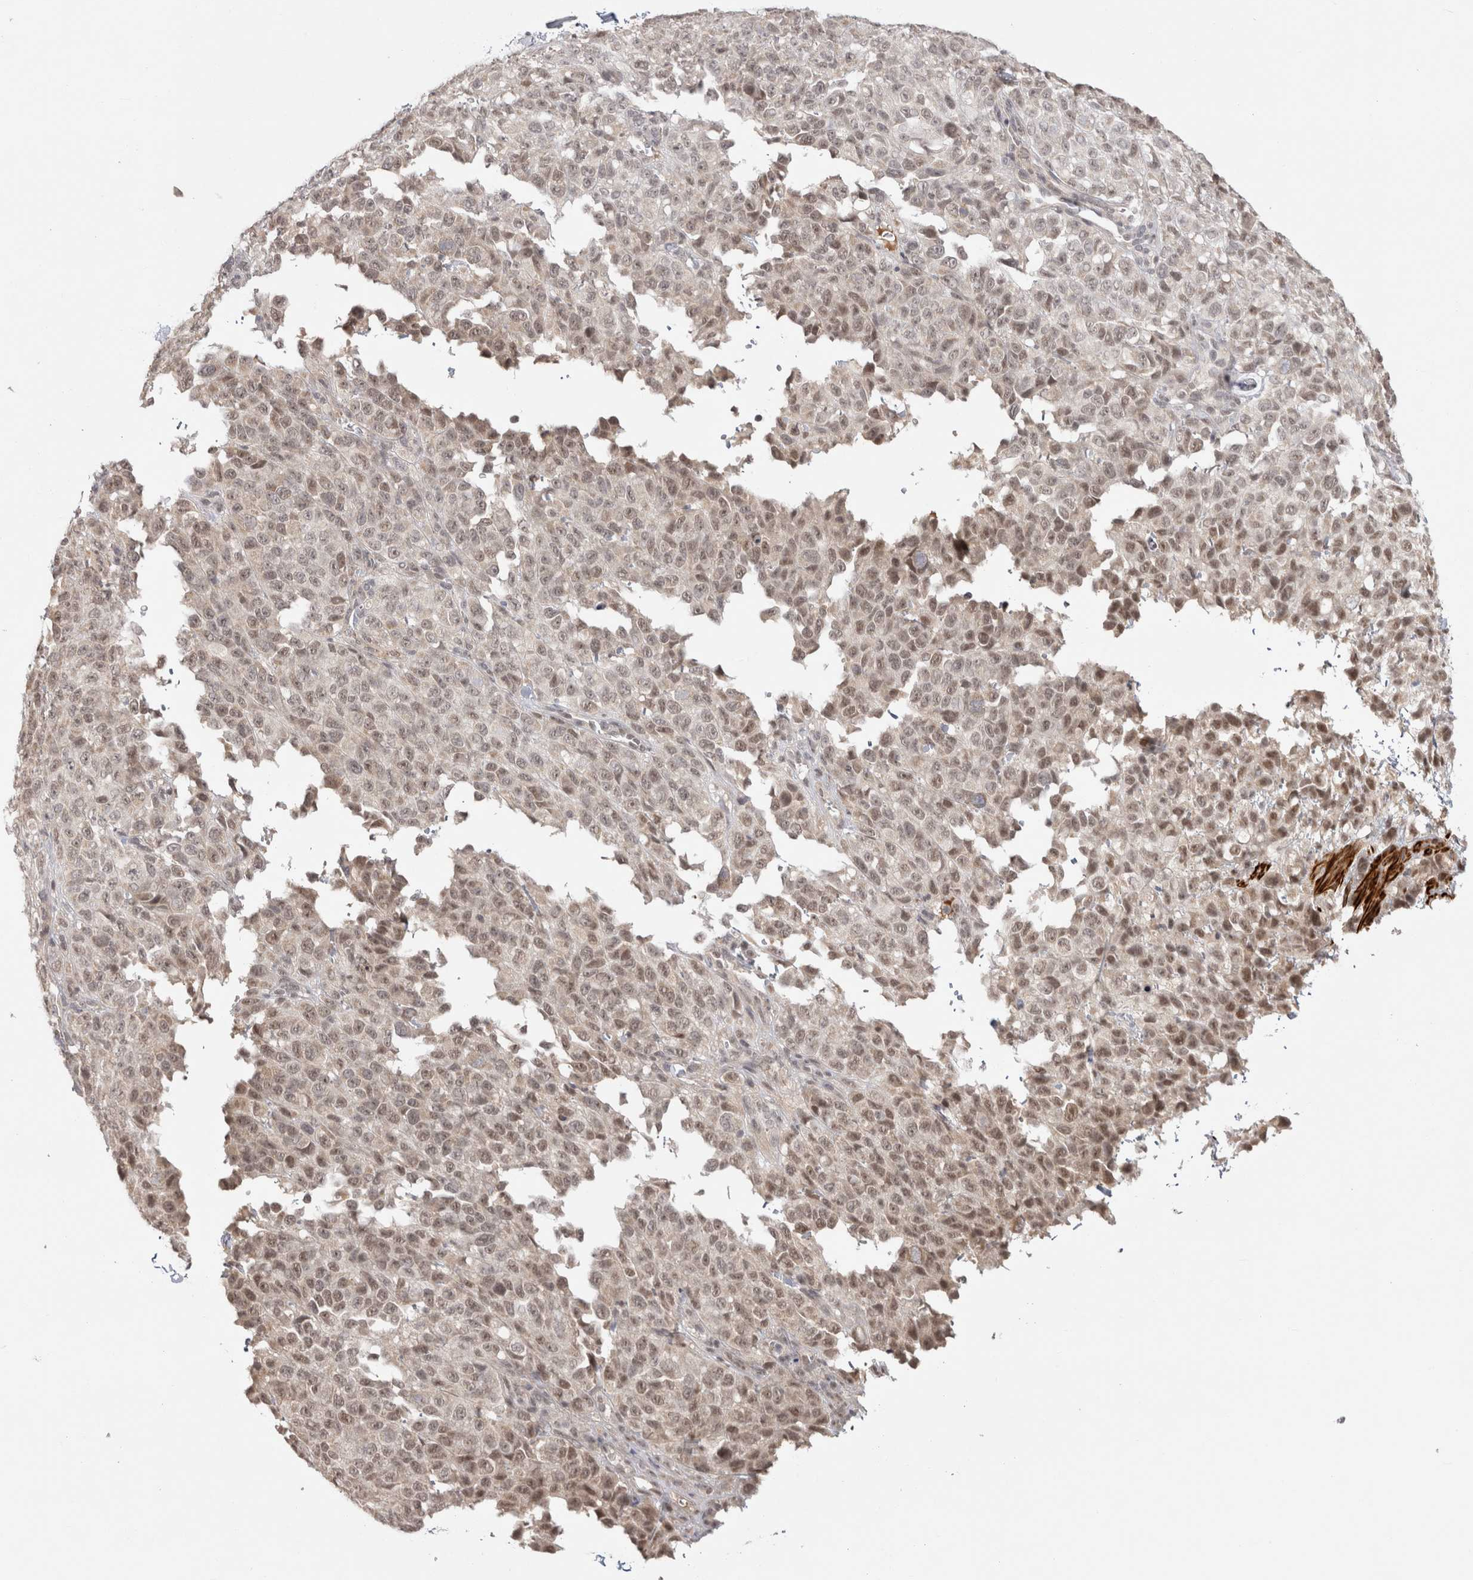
{"staining": {"intensity": "weak", "quantity": ">75%", "location": "cytoplasmic/membranous,nuclear"}, "tissue": "melanoma", "cell_type": "Tumor cells", "image_type": "cancer", "snomed": [{"axis": "morphology", "description": "Malignant melanoma, Metastatic site"}, {"axis": "topography", "description": "Skin"}], "caption": "High-power microscopy captured an immunohistochemistry image of malignant melanoma (metastatic site), revealing weak cytoplasmic/membranous and nuclear positivity in about >75% of tumor cells. (brown staining indicates protein expression, while blue staining denotes nuclei).", "gene": "ZNF318", "patient": {"sex": "female", "age": 72}}